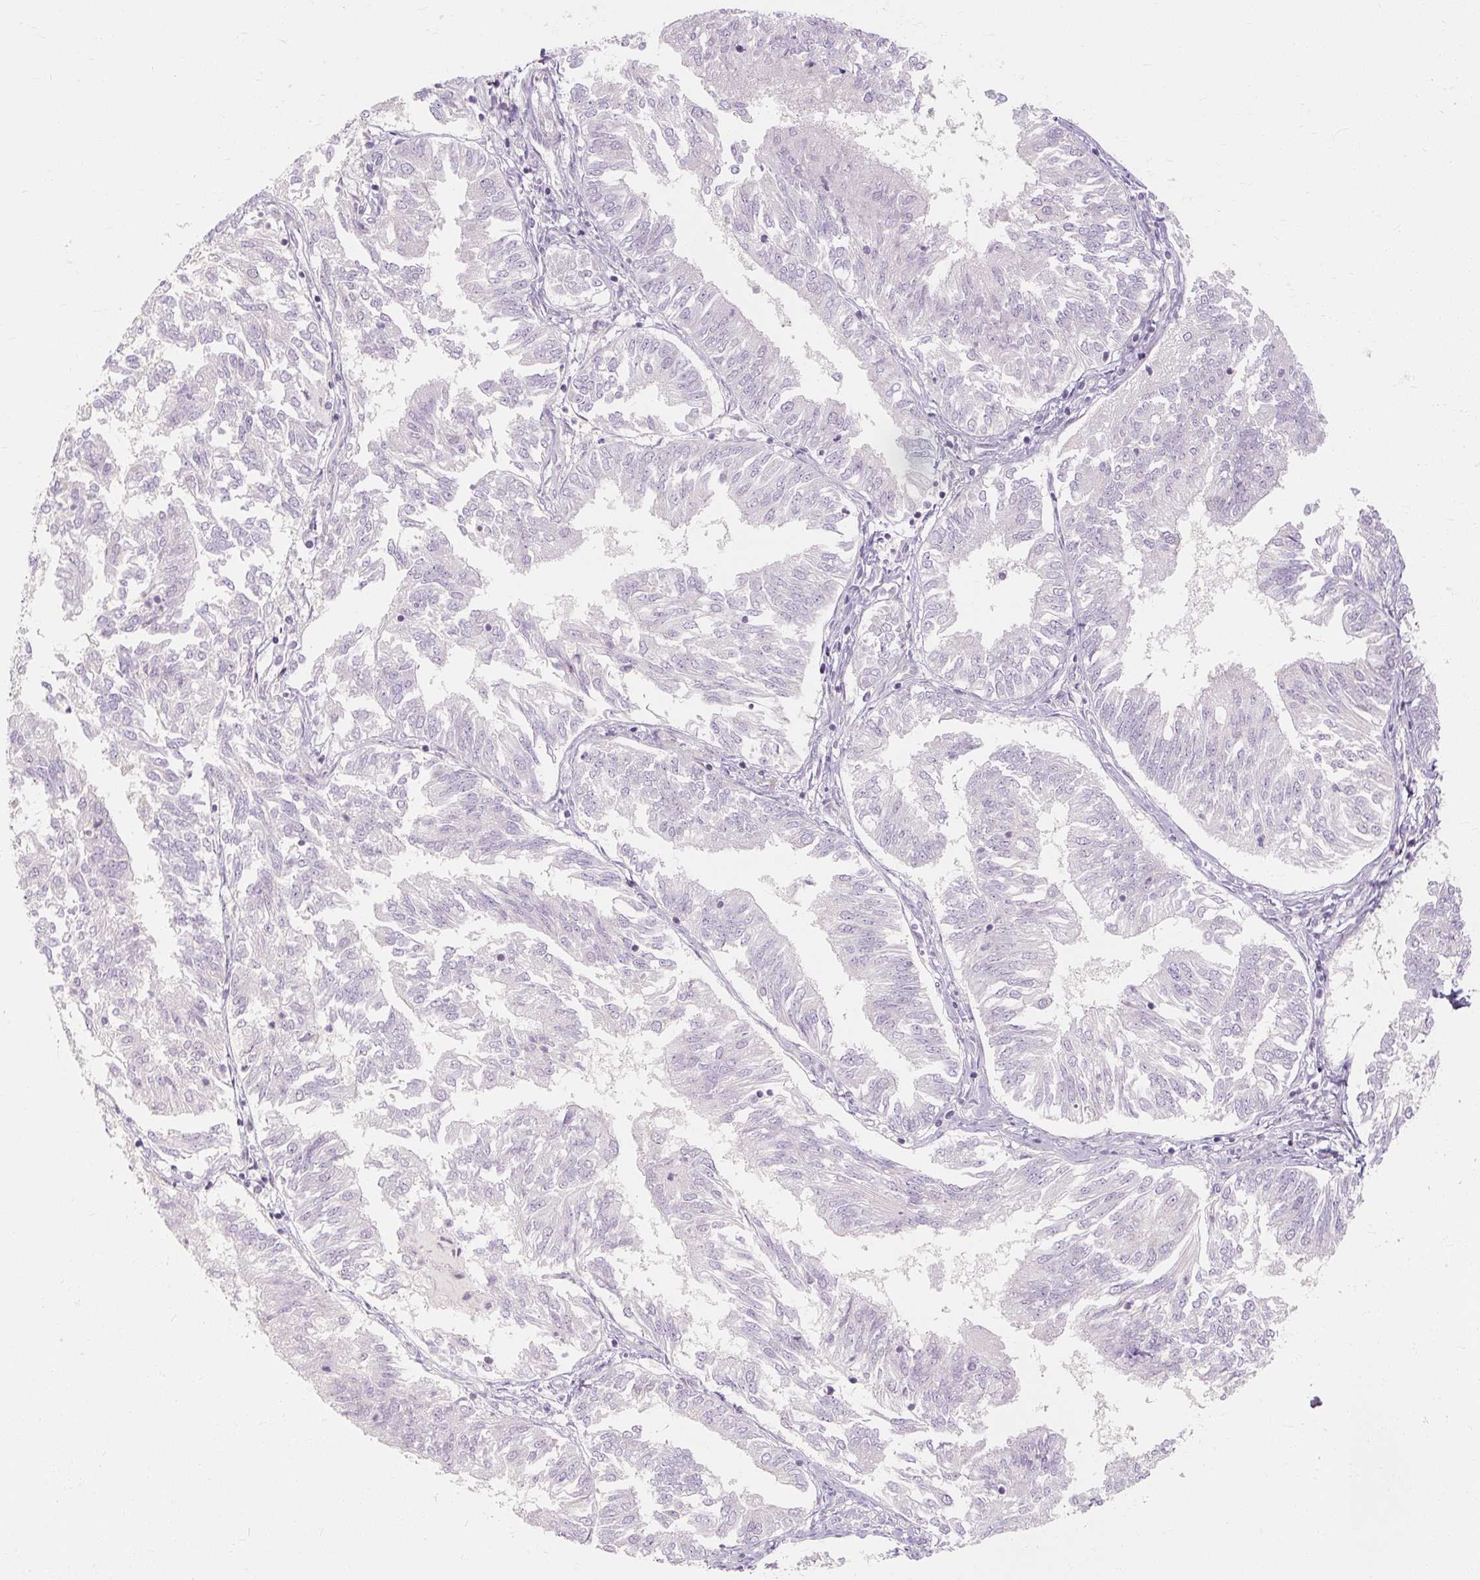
{"staining": {"intensity": "negative", "quantity": "none", "location": "none"}, "tissue": "endometrial cancer", "cell_type": "Tumor cells", "image_type": "cancer", "snomed": [{"axis": "morphology", "description": "Adenocarcinoma, NOS"}, {"axis": "topography", "description": "Endometrium"}], "caption": "The histopathology image demonstrates no staining of tumor cells in endometrial adenocarcinoma.", "gene": "CAPN3", "patient": {"sex": "female", "age": 58}}